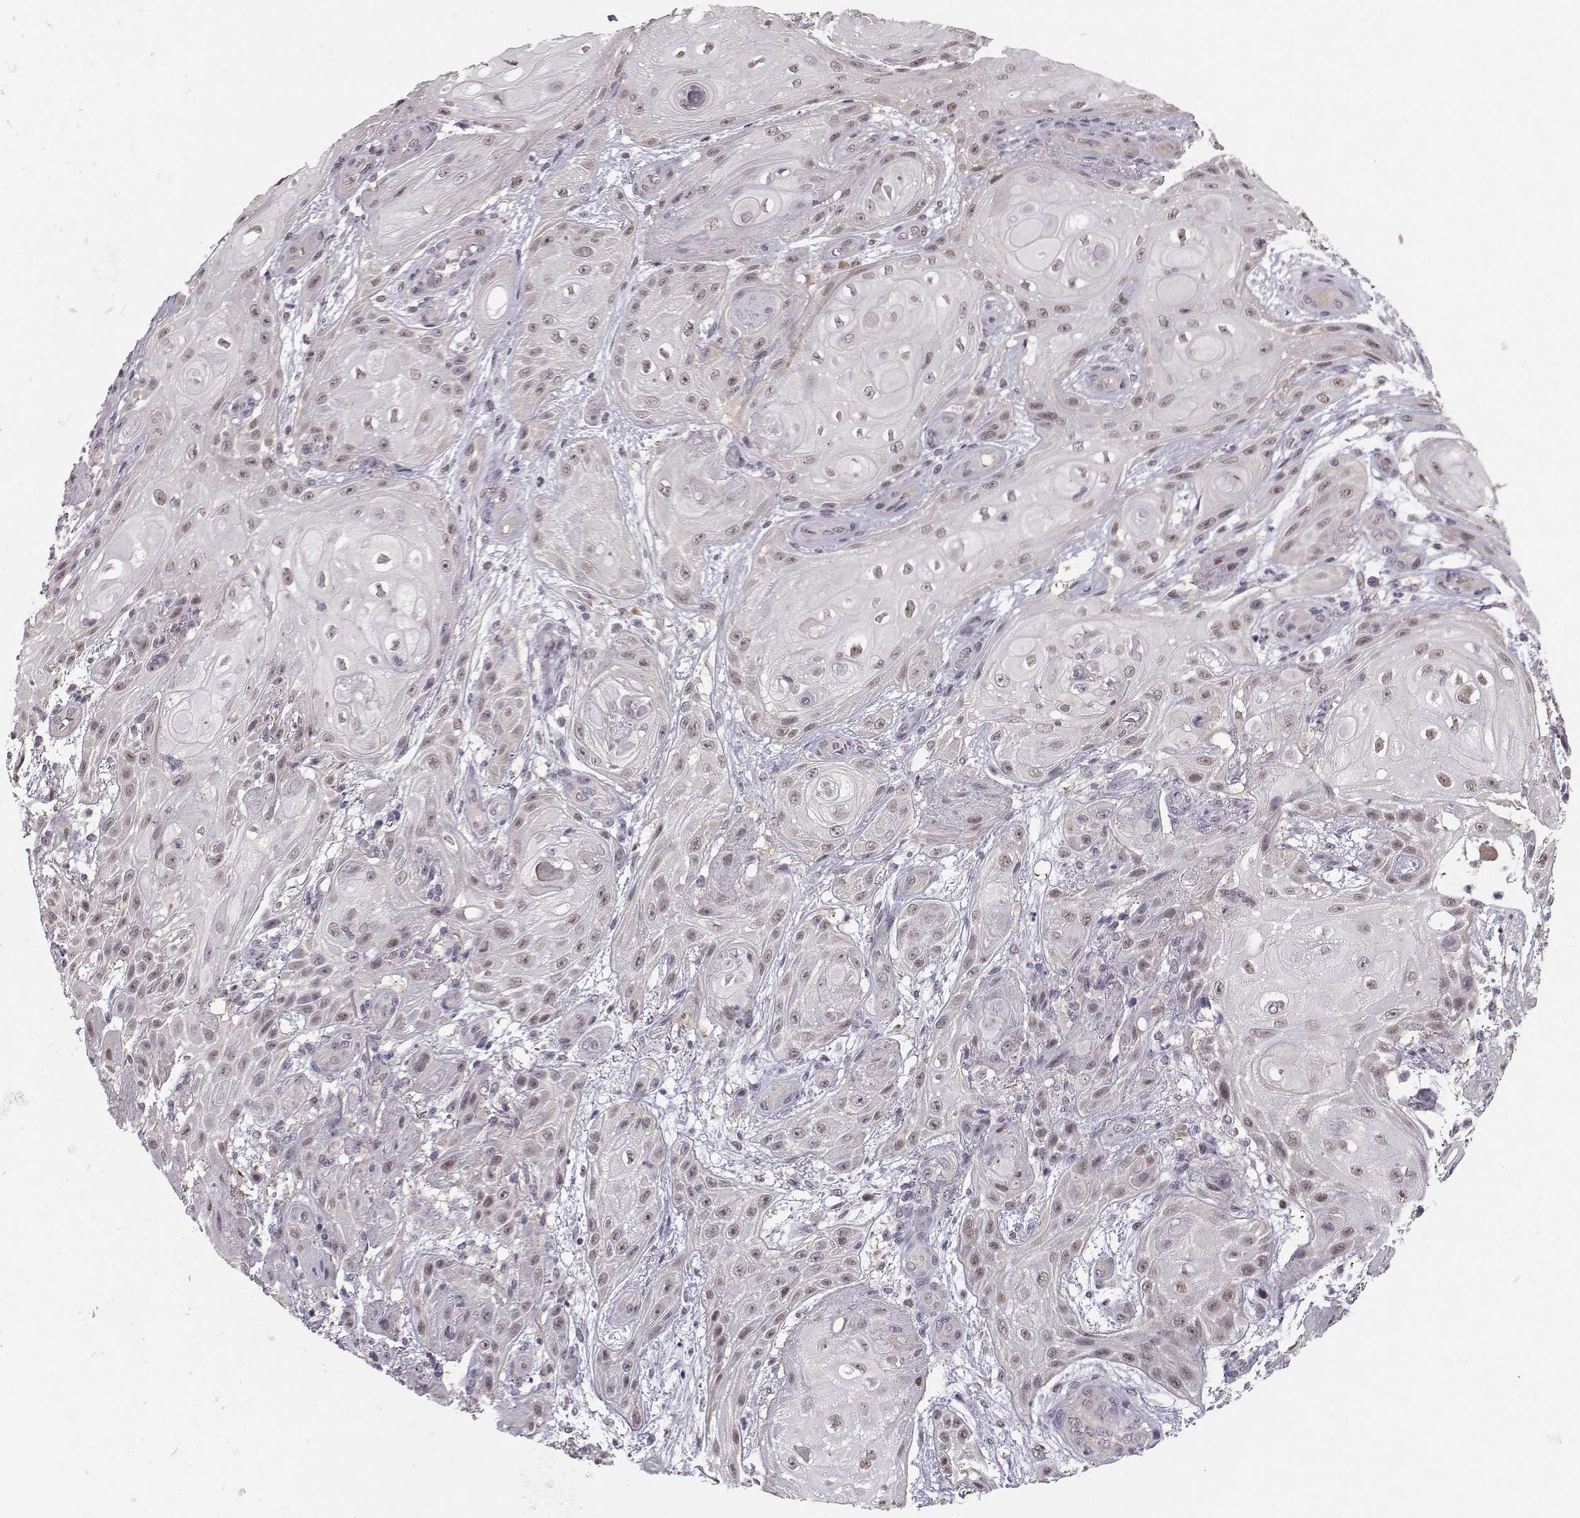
{"staining": {"intensity": "negative", "quantity": "none", "location": "none"}, "tissue": "skin cancer", "cell_type": "Tumor cells", "image_type": "cancer", "snomed": [{"axis": "morphology", "description": "Squamous cell carcinoma, NOS"}, {"axis": "topography", "description": "Skin"}], "caption": "Immunohistochemistry (IHC) image of neoplastic tissue: human skin cancer (squamous cell carcinoma) stained with DAB (3,3'-diaminobenzidine) exhibits no significant protein positivity in tumor cells.", "gene": "PKP2", "patient": {"sex": "male", "age": 62}}